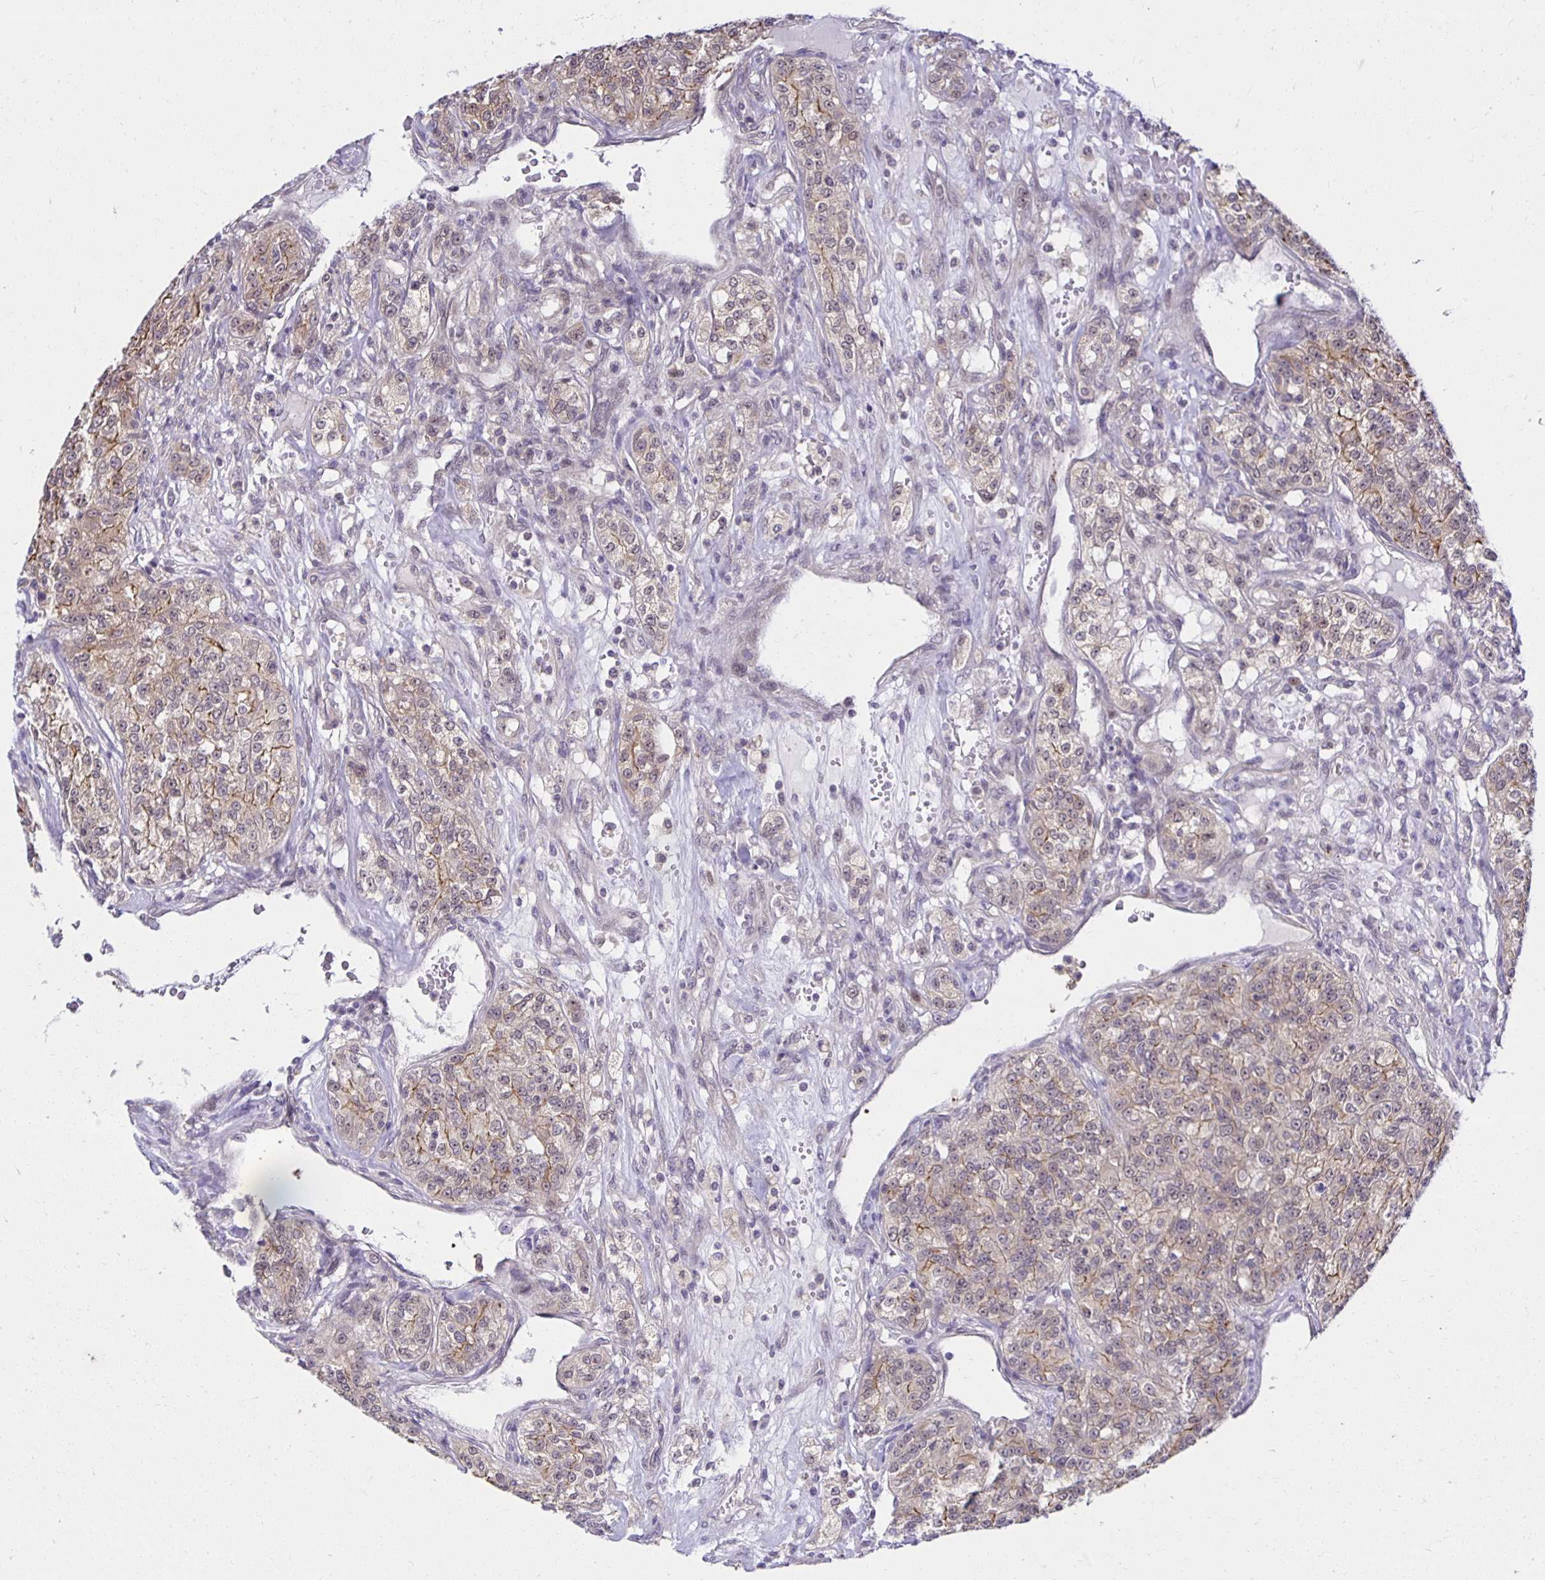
{"staining": {"intensity": "moderate", "quantity": "<25%", "location": "cytoplasmic/membranous"}, "tissue": "renal cancer", "cell_type": "Tumor cells", "image_type": "cancer", "snomed": [{"axis": "morphology", "description": "Adenocarcinoma, NOS"}, {"axis": "topography", "description": "Kidney"}], "caption": "Renal cancer stained for a protein (brown) demonstrates moderate cytoplasmic/membranous positive staining in about <25% of tumor cells.", "gene": "MIEN1", "patient": {"sex": "female", "age": 63}}